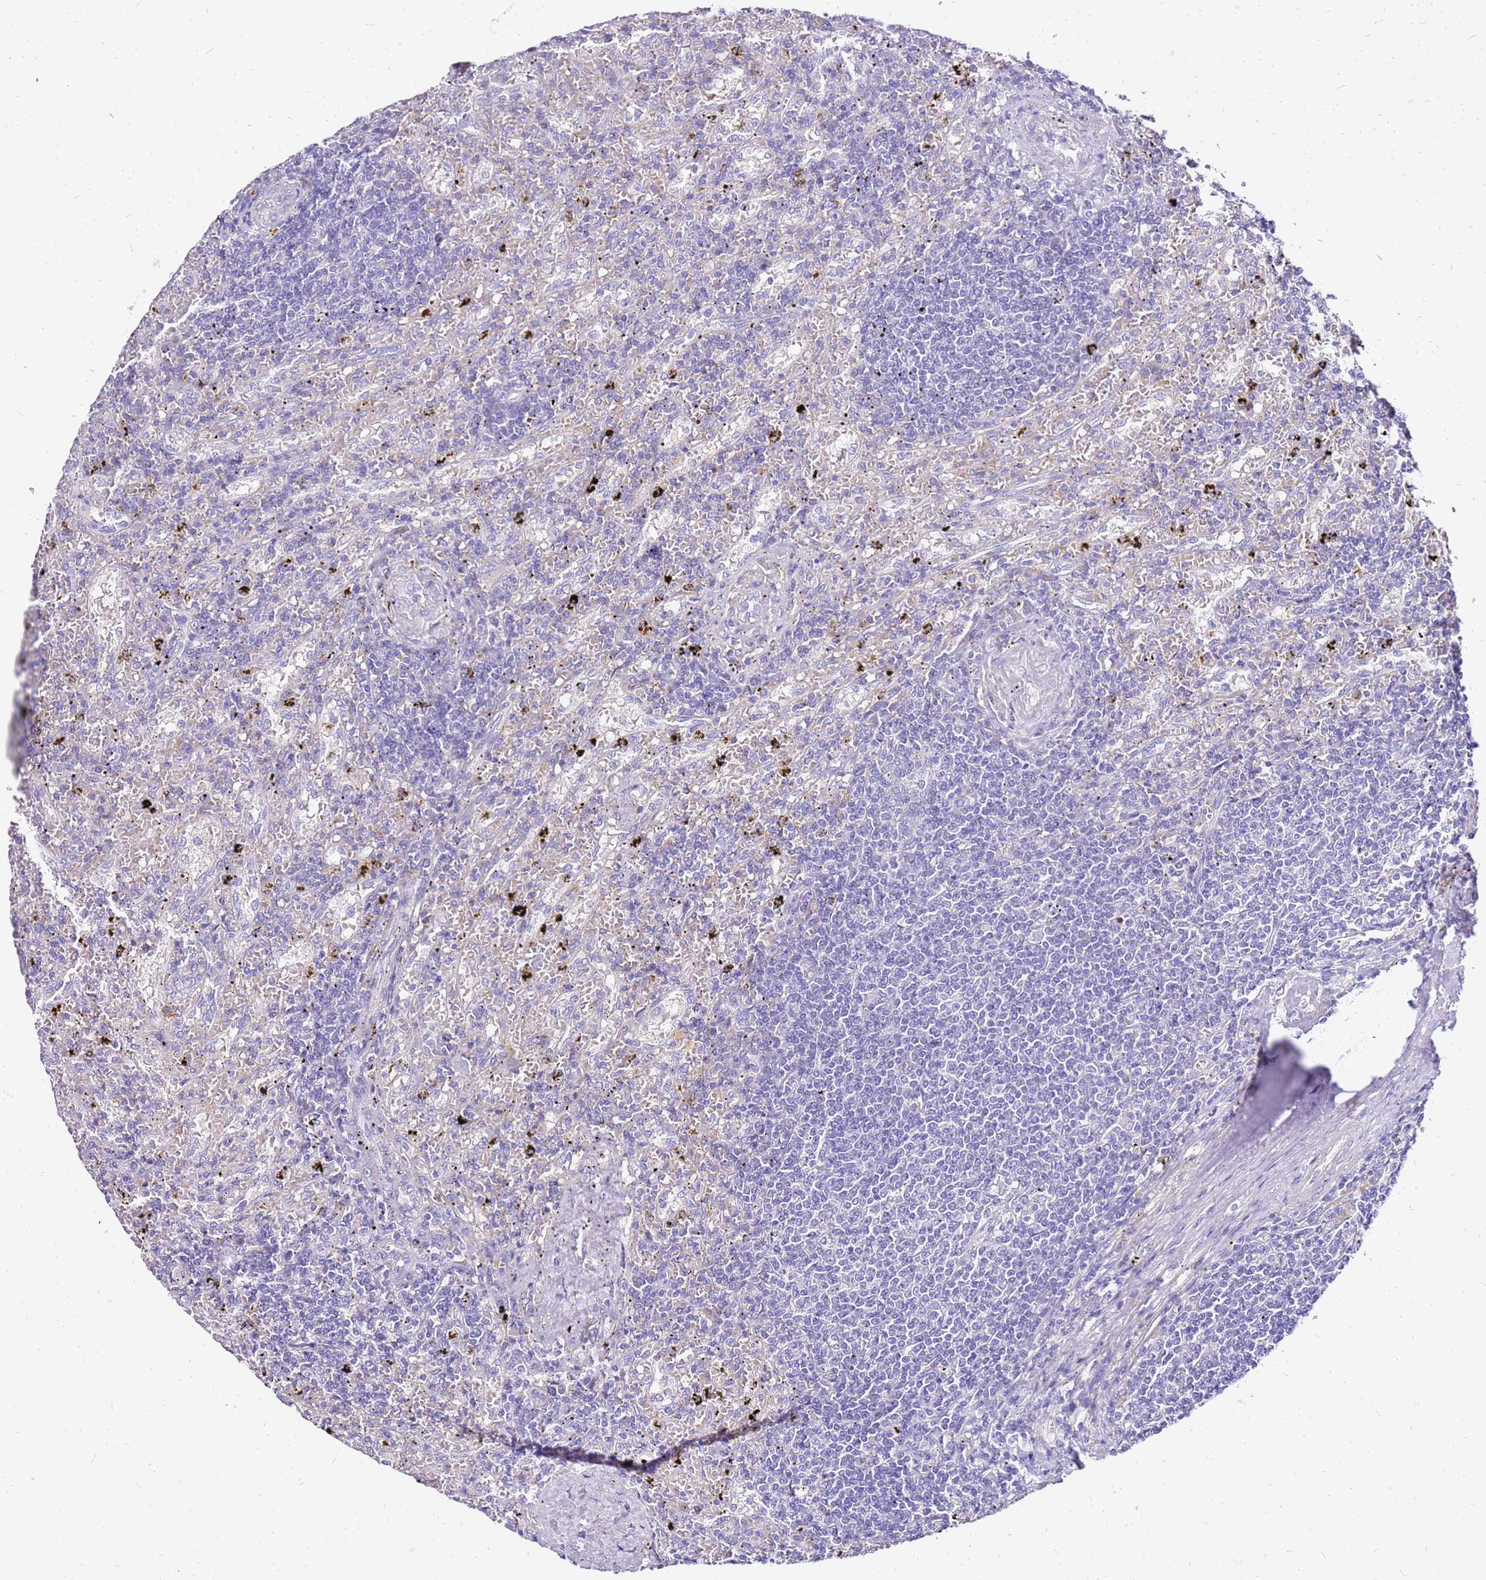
{"staining": {"intensity": "negative", "quantity": "none", "location": "none"}, "tissue": "lymphoma", "cell_type": "Tumor cells", "image_type": "cancer", "snomed": [{"axis": "morphology", "description": "Malignant lymphoma, non-Hodgkin's type, Low grade"}, {"axis": "topography", "description": "Spleen"}], "caption": "Lymphoma was stained to show a protein in brown. There is no significant expression in tumor cells.", "gene": "DCDC2B", "patient": {"sex": "male", "age": 76}}